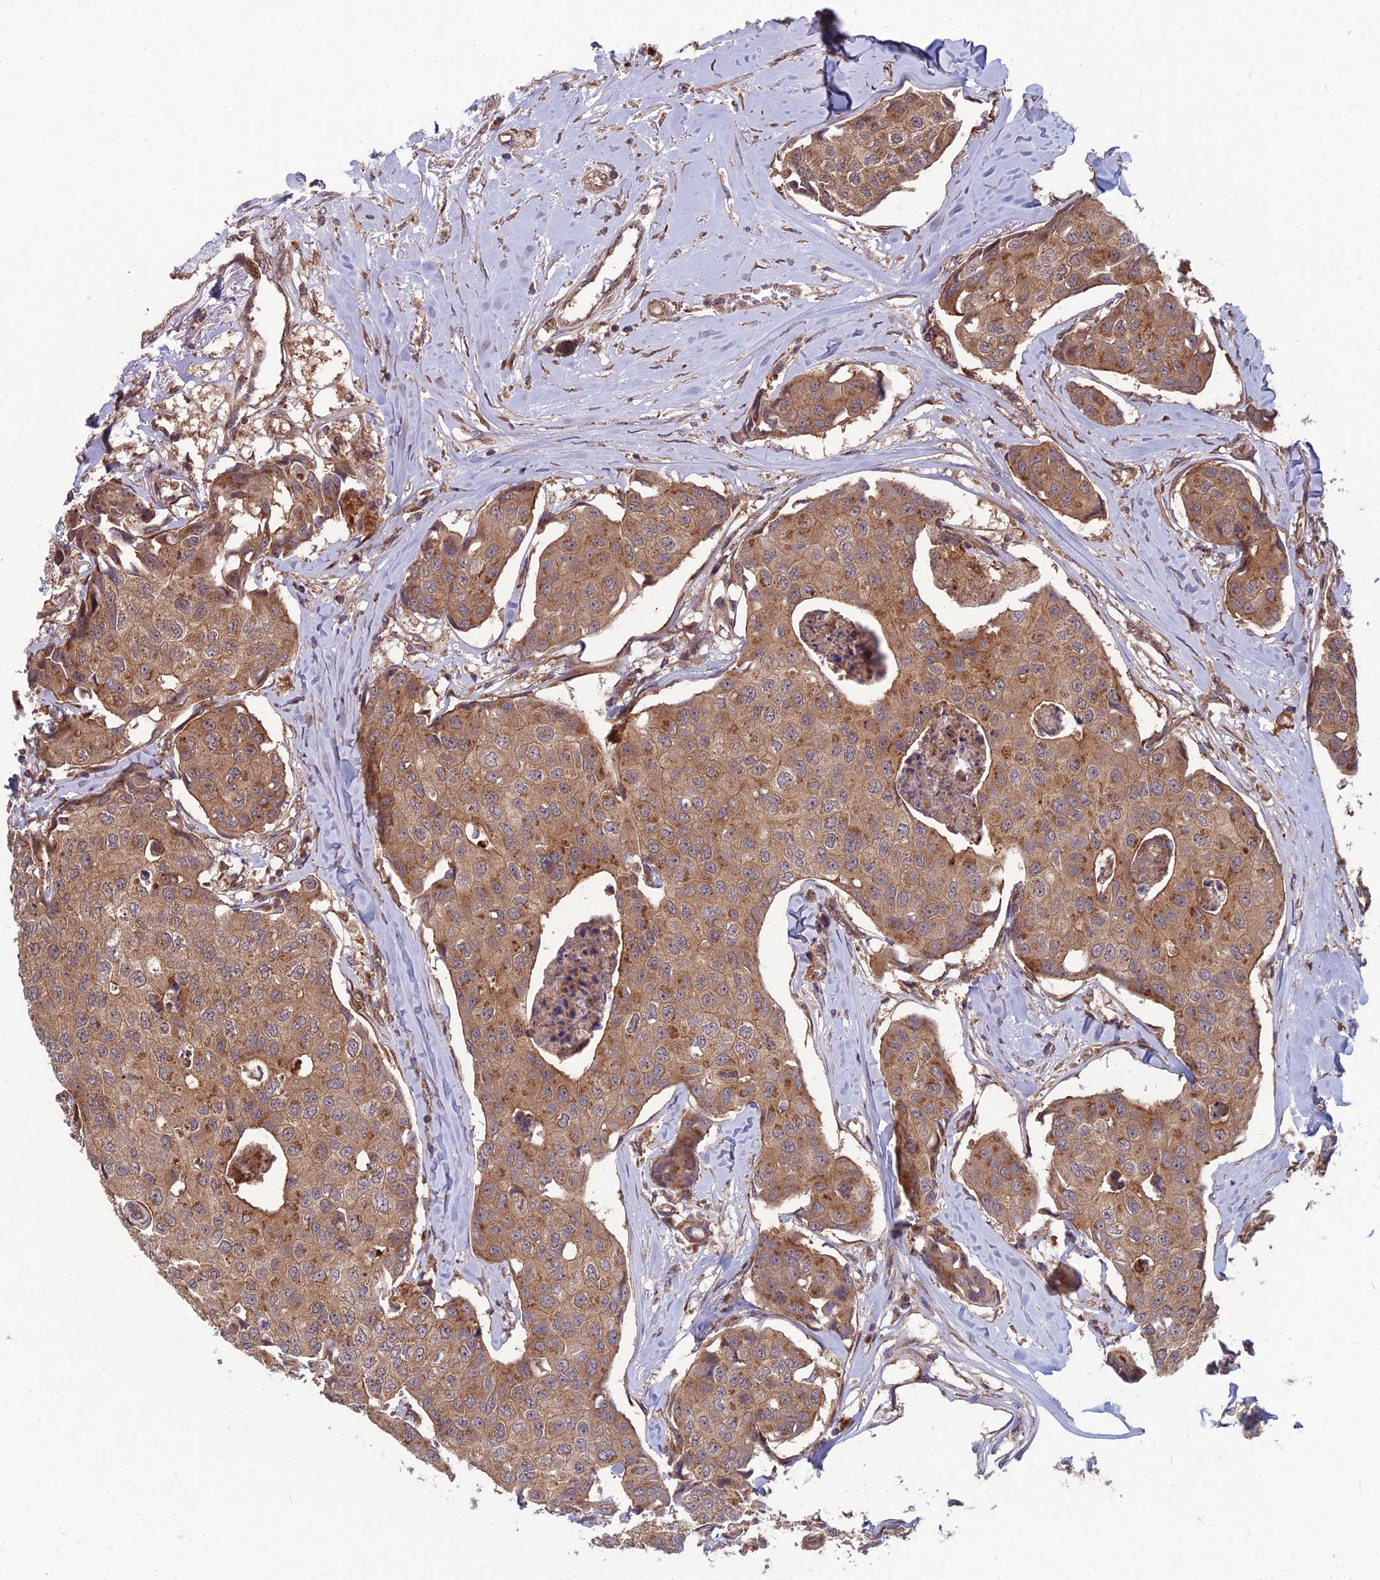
{"staining": {"intensity": "moderate", "quantity": ">75%", "location": "cytoplasmic/membranous"}, "tissue": "breast cancer", "cell_type": "Tumor cells", "image_type": "cancer", "snomed": [{"axis": "morphology", "description": "Duct carcinoma"}, {"axis": "topography", "description": "Breast"}], "caption": "A histopathology image showing moderate cytoplasmic/membranous positivity in about >75% of tumor cells in invasive ductal carcinoma (breast), as visualized by brown immunohistochemical staining.", "gene": "MFSD8", "patient": {"sex": "female", "age": 80}}